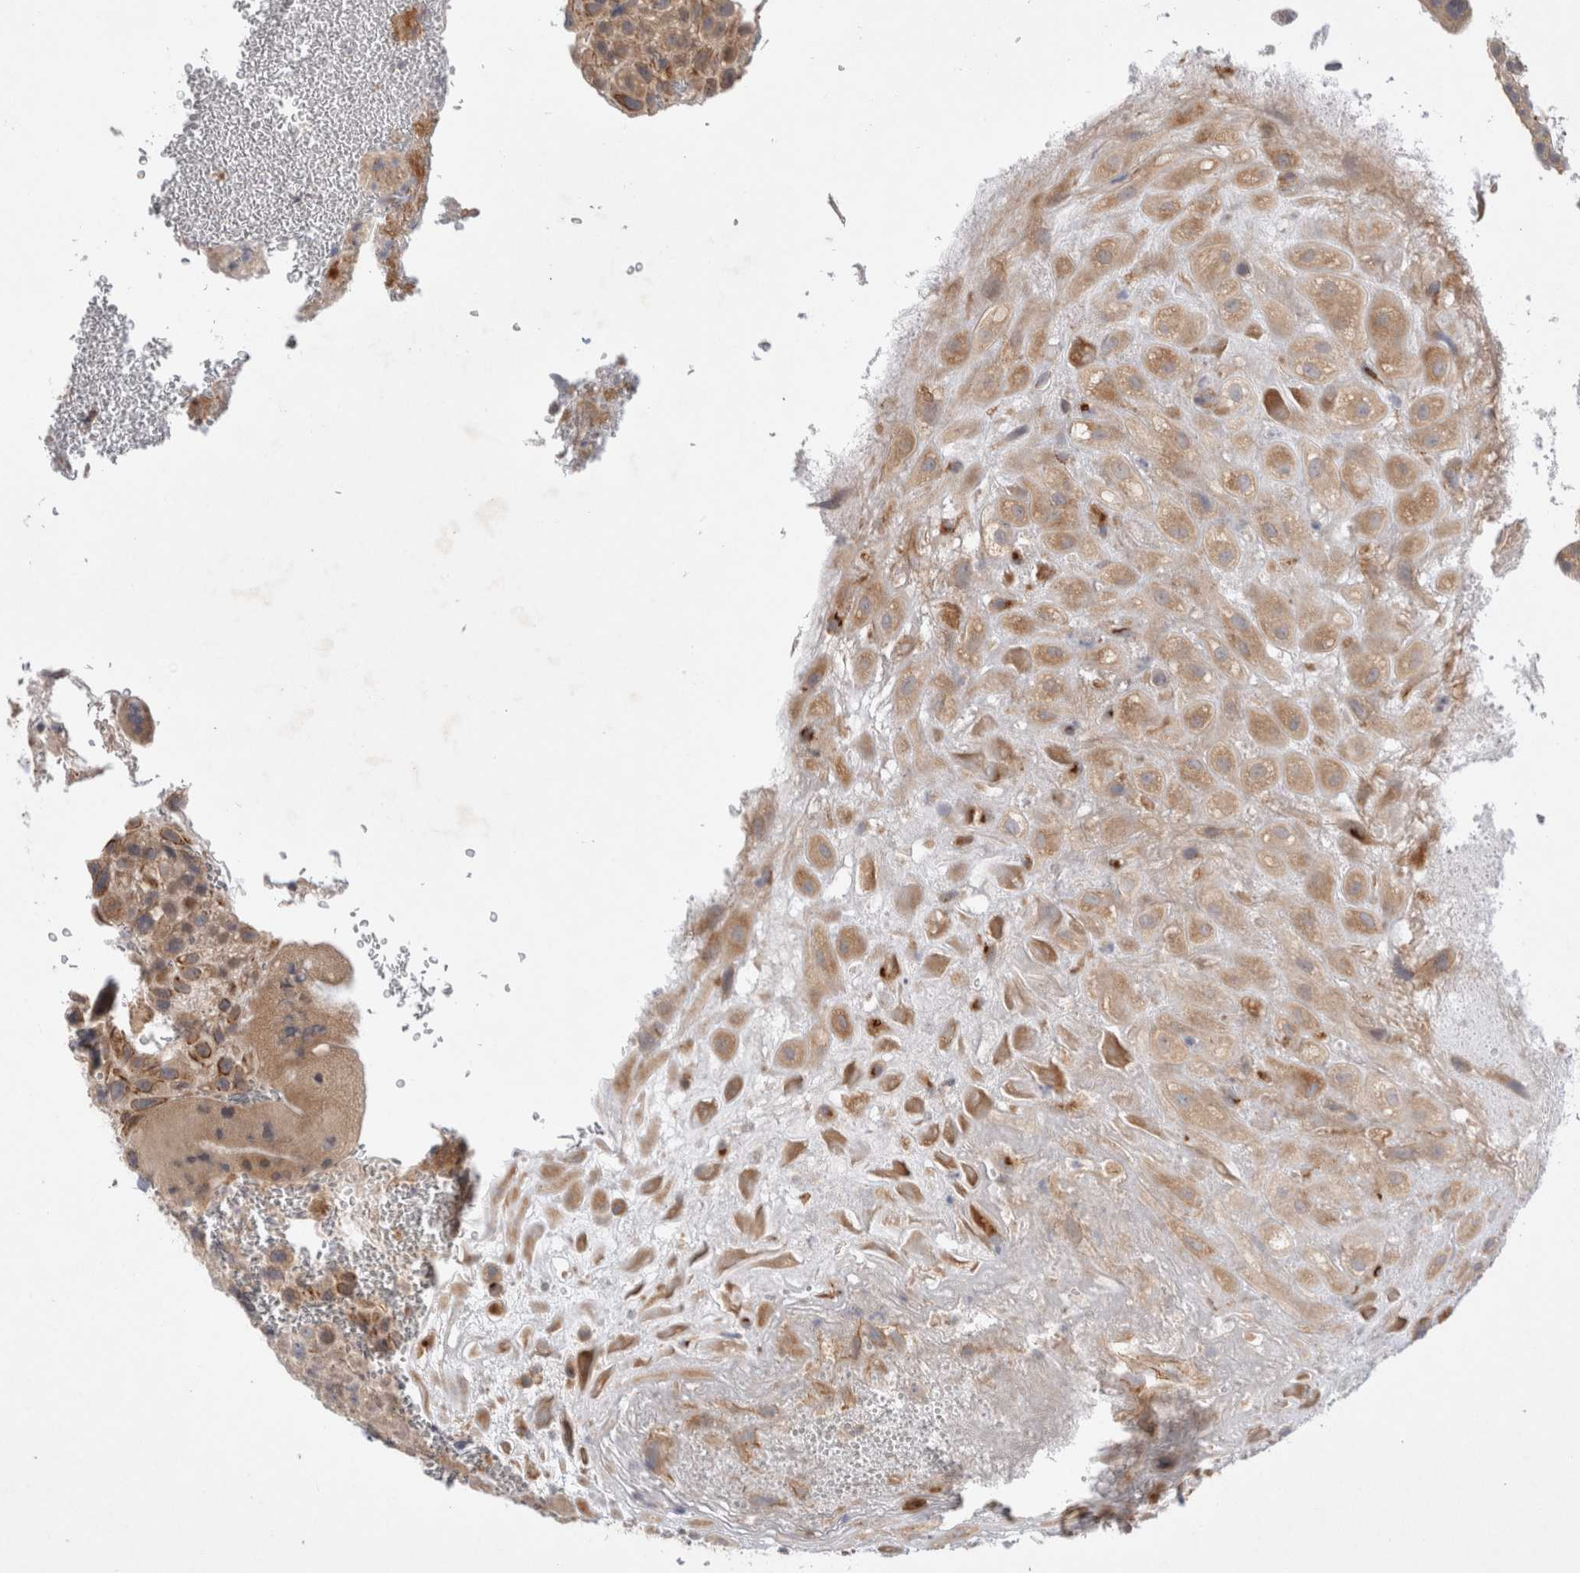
{"staining": {"intensity": "moderate", "quantity": ">75%", "location": "cytoplasmic/membranous"}, "tissue": "placenta", "cell_type": "Decidual cells", "image_type": "normal", "snomed": [{"axis": "morphology", "description": "Normal tissue, NOS"}, {"axis": "topography", "description": "Placenta"}], "caption": "Immunohistochemical staining of normal placenta reveals moderate cytoplasmic/membranous protein positivity in about >75% of decidual cells.", "gene": "NPC1", "patient": {"sex": "female", "age": 35}}